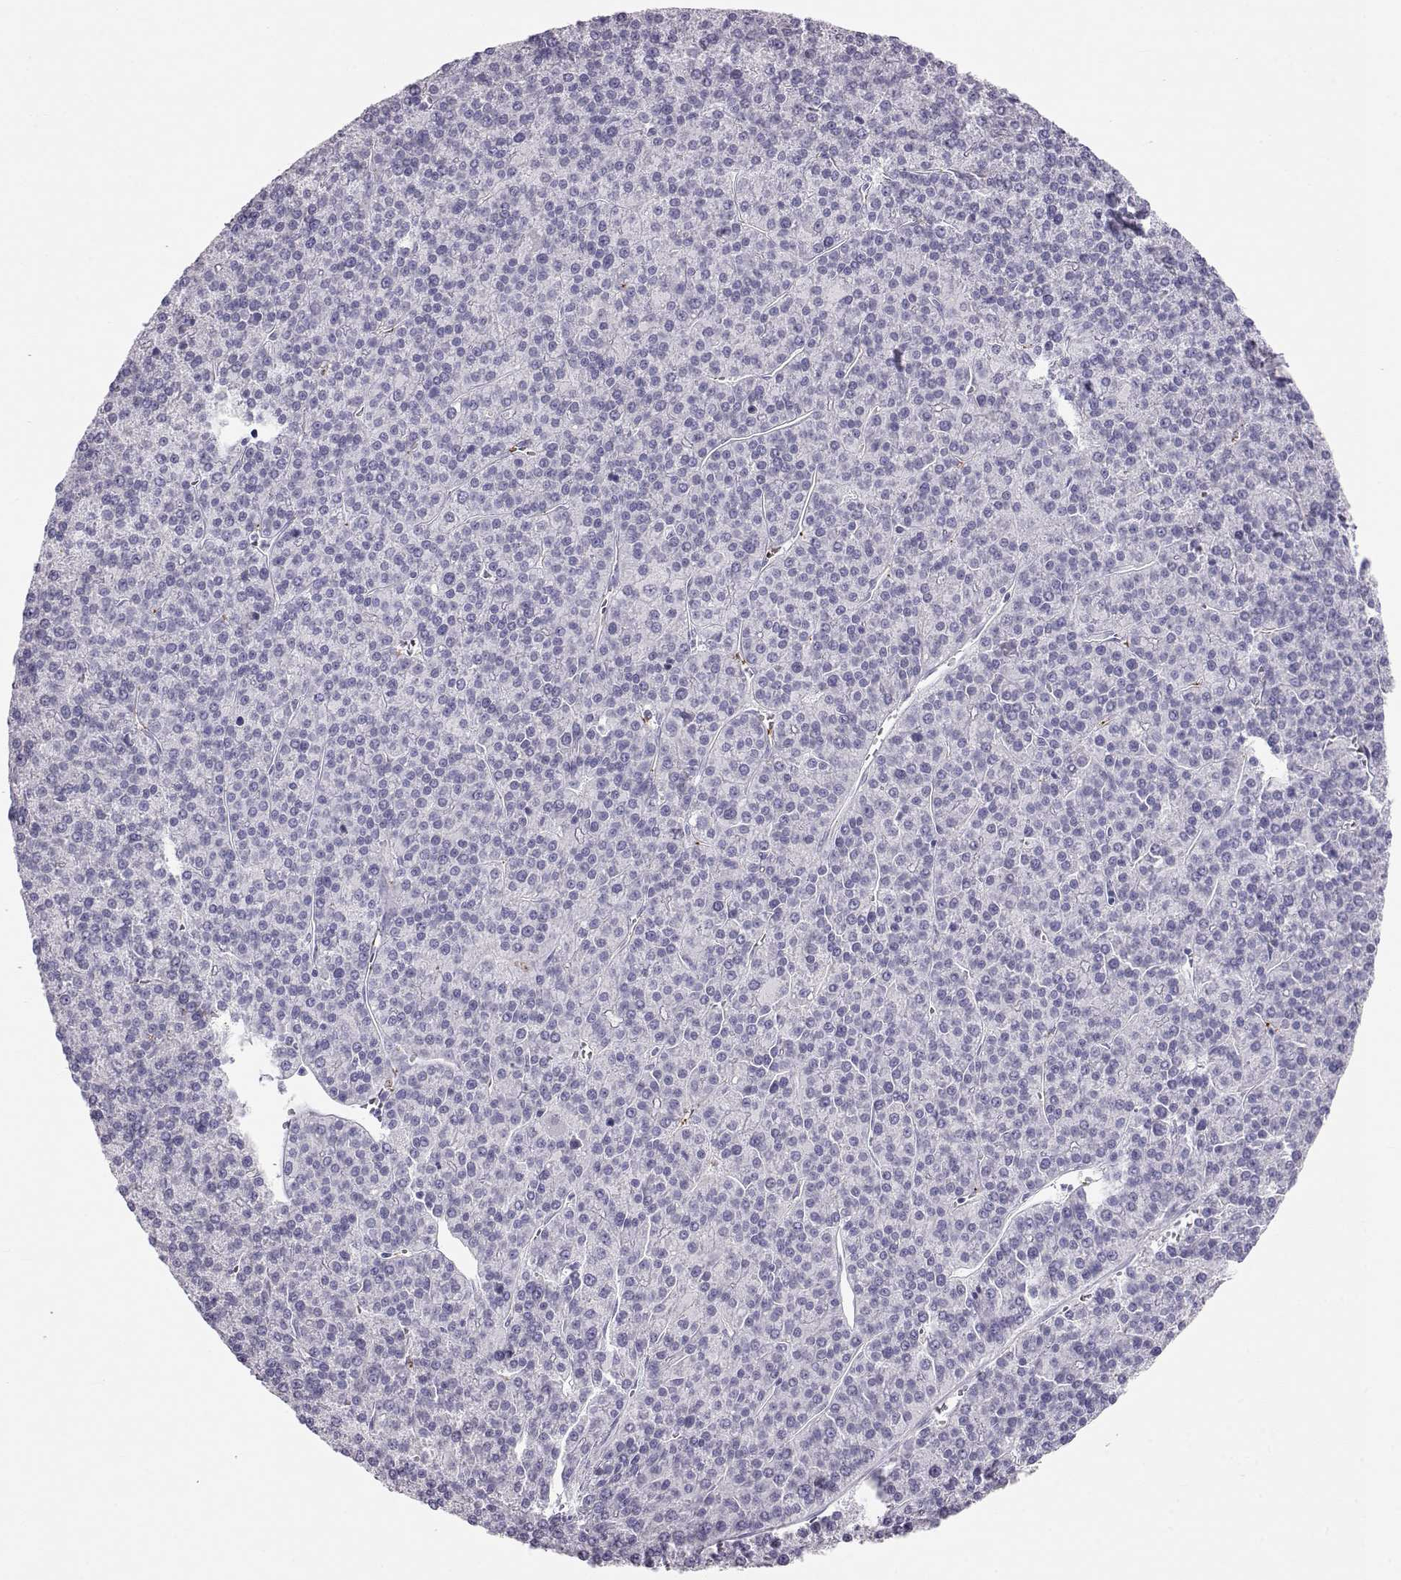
{"staining": {"intensity": "negative", "quantity": "none", "location": "none"}, "tissue": "liver cancer", "cell_type": "Tumor cells", "image_type": "cancer", "snomed": [{"axis": "morphology", "description": "Carcinoma, Hepatocellular, NOS"}, {"axis": "topography", "description": "Liver"}], "caption": "This is a image of IHC staining of hepatocellular carcinoma (liver), which shows no staining in tumor cells.", "gene": "RD3", "patient": {"sex": "female", "age": 58}}